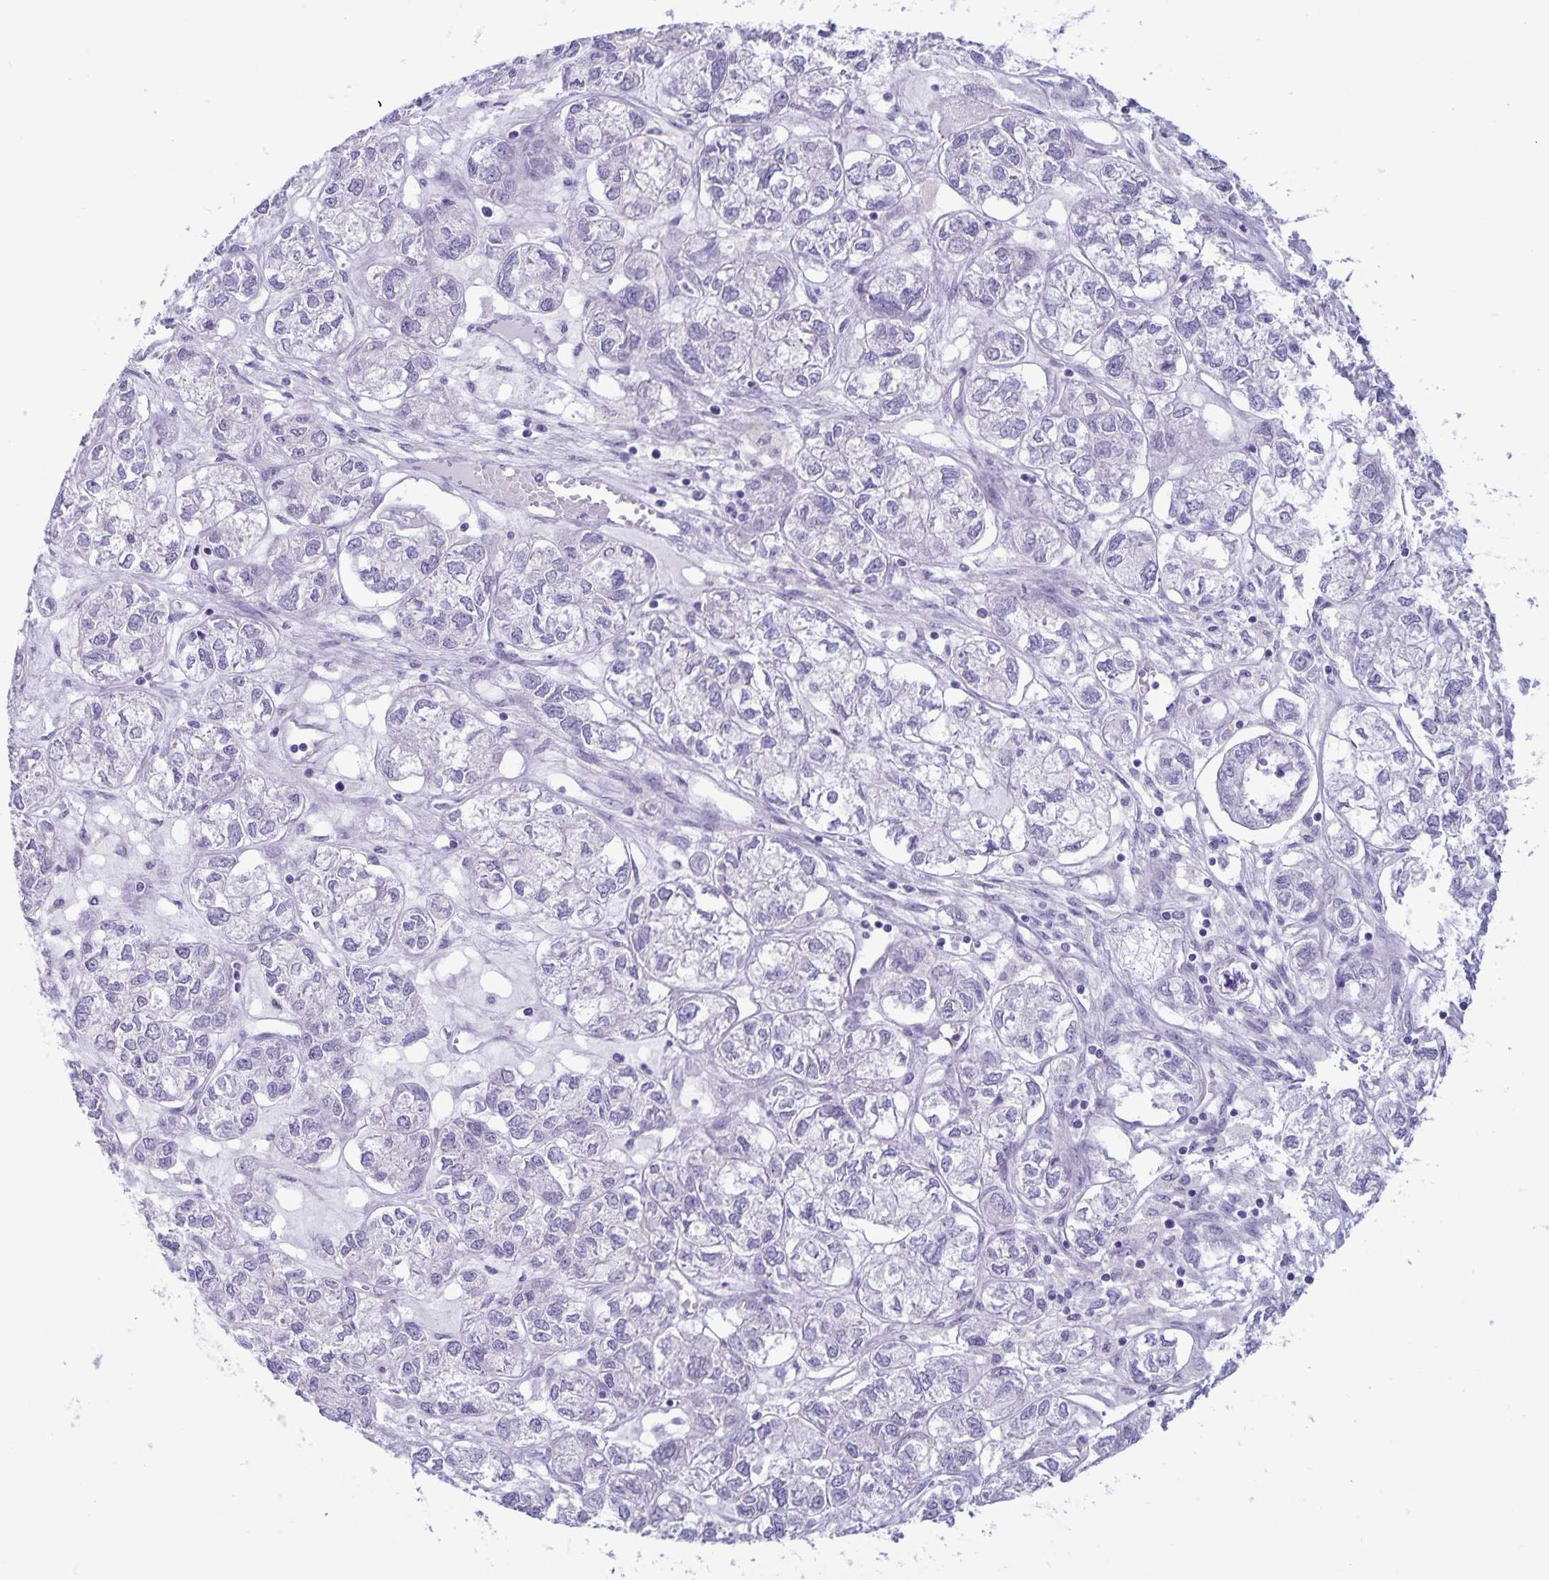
{"staining": {"intensity": "negative", "quantity": "none", "location": "none"}, "tissue": "ovarian cancer", "cell_type": "Tumor cells", "image_type": "cancer", "snomed": [{"axis": "morphology", "description": "Carcinoma, endometroid"}, {"axis": "topography", "description": "Ovary"}], "caption": "A micrograph of human ovarian cancer (endometroid carcinoma) is negative for staining in tumor cells.", "gene": "IBTK", "patient": {"sex": "female", "age": 64}}